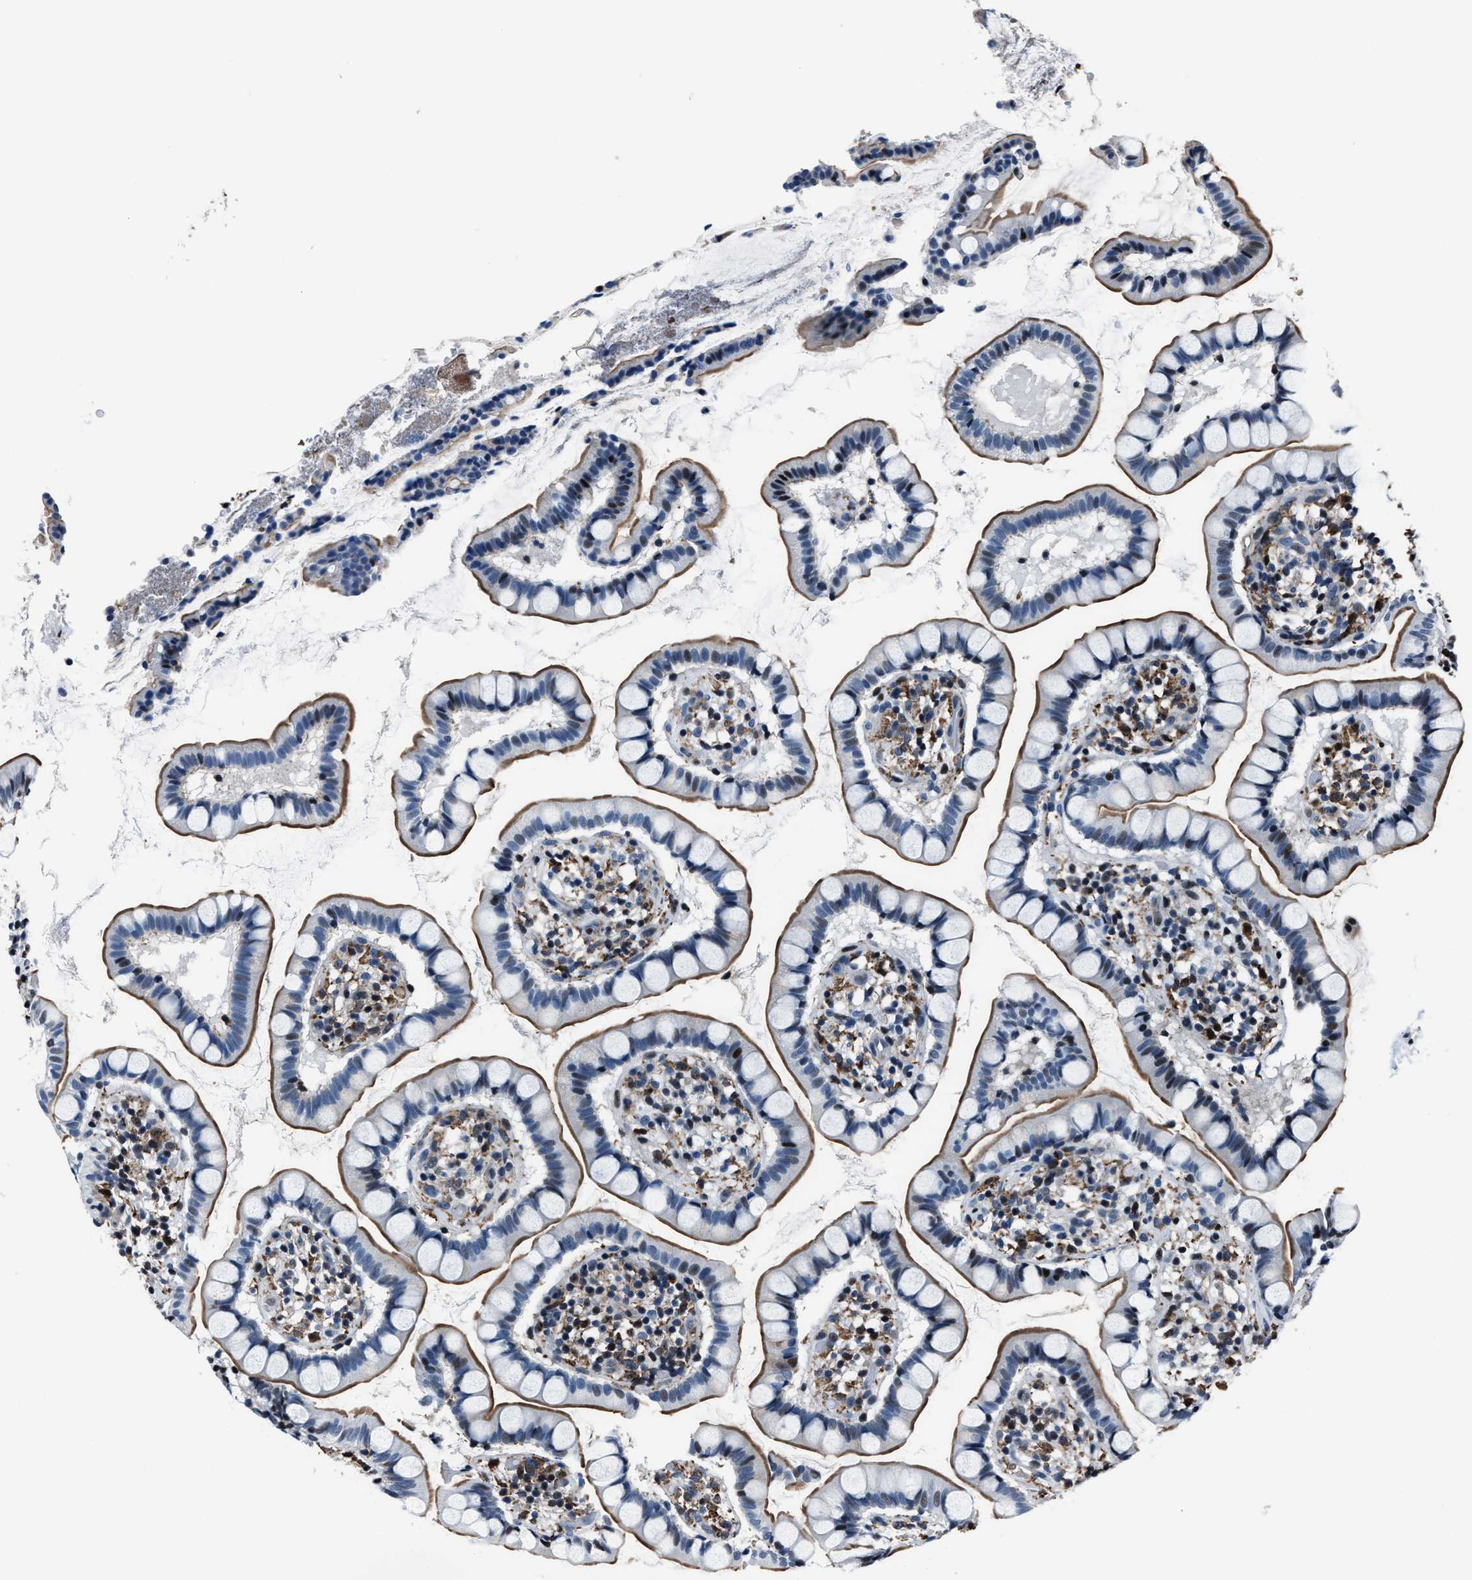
{"staining": {"intensity": "moderate", "quantity": "25%-75%", "location": "cytoplasmic/membranous,nuclear"}, "tissue": "small intestine", "cell_type": "Glandular cells", "image_type": "normal", "snomed": [{"axis": "morphology", "description": "Normal tissue, NOS"}, {"axis": "topography", "description": "Small intestine"}], "caption": "IHC of benign human small intestine shows medium levels of moderate cytoplasmic/membranous,nuclear staining in approximately 25%-75% of glandular cells.", "gene": "PPIE", "patient": {"sex": "female", "age": 84}}